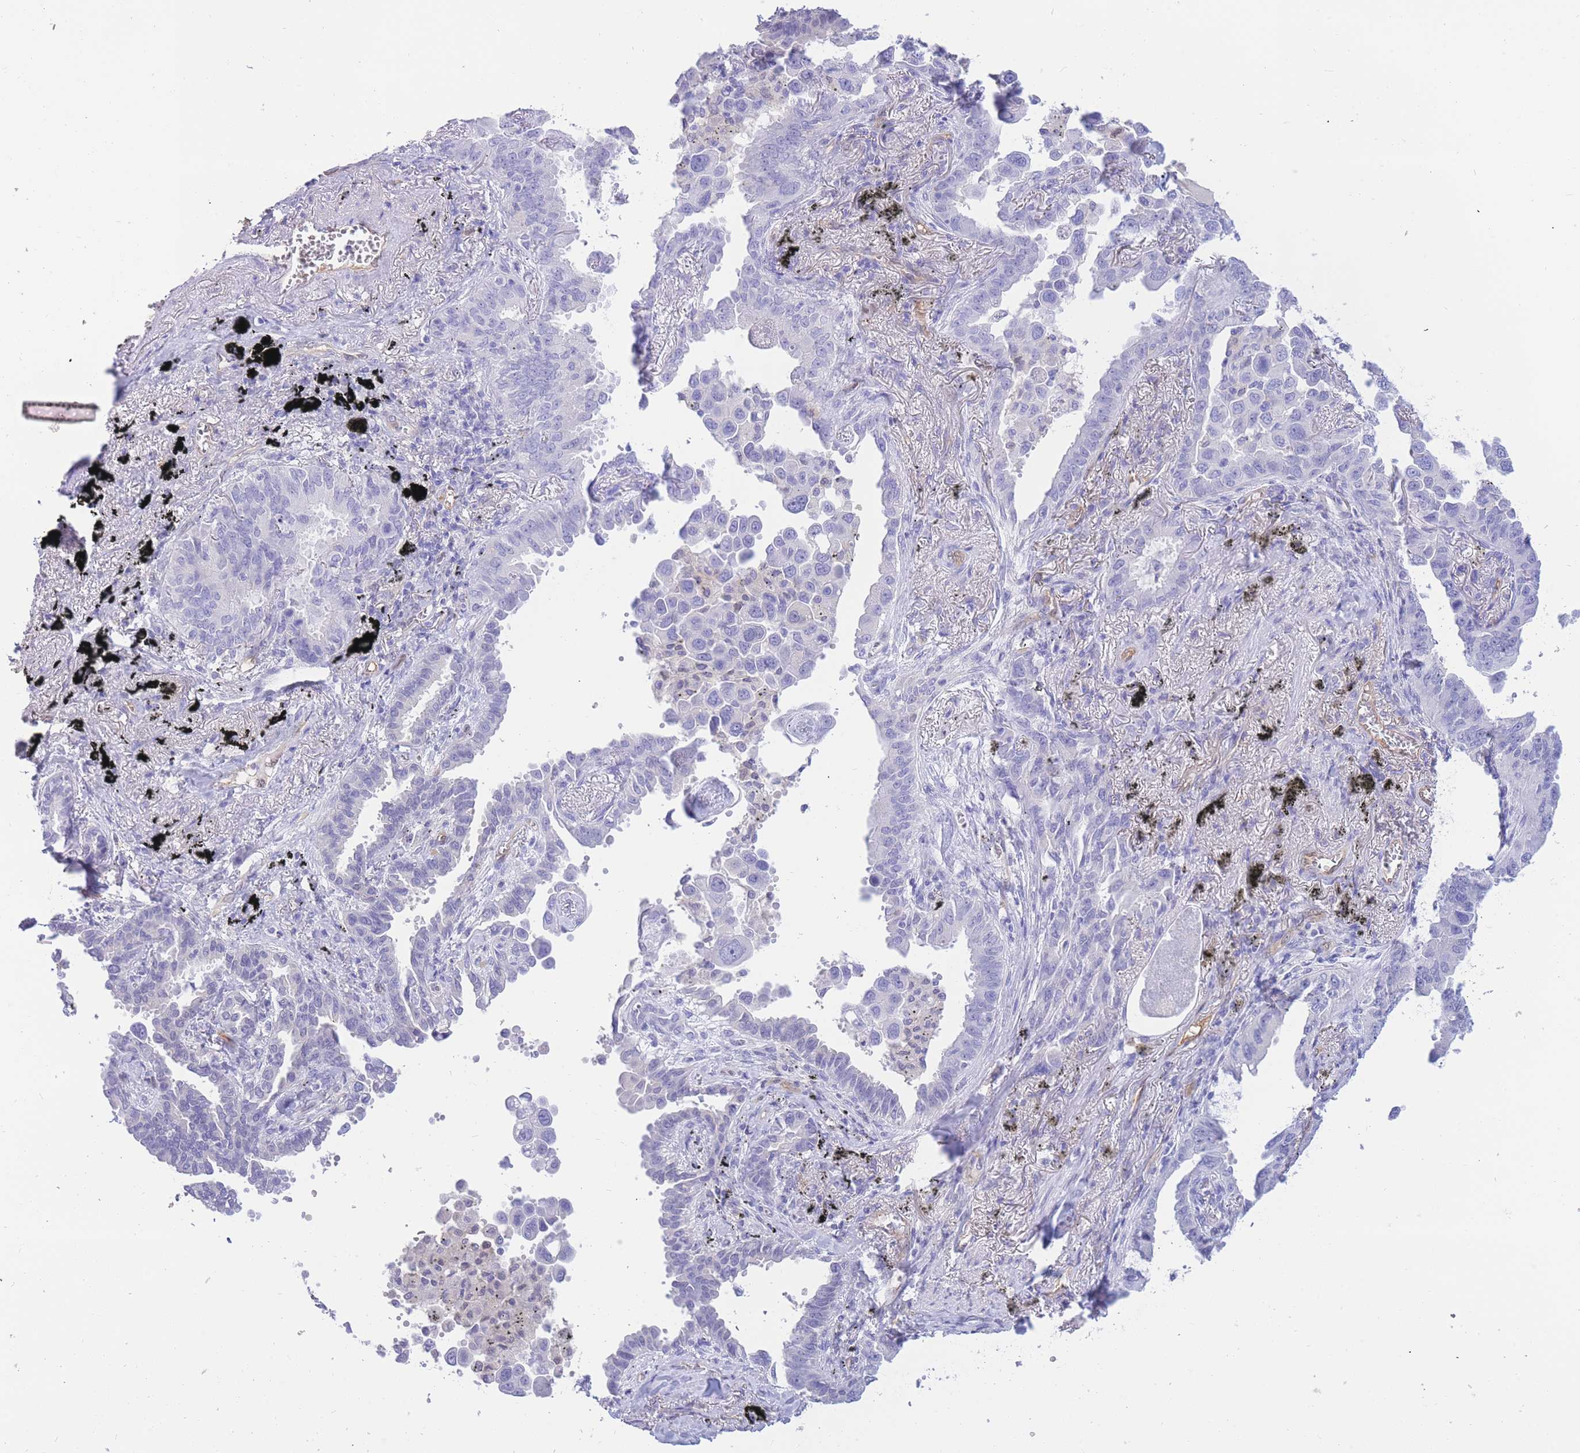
{"staining": {"intensity": "negative", "quantity": "none", "location": "none"}, "tissue": "lung cancer", "cell_type": "Tumor cells", "image_type": "cancer", "snomed": [{"axis": "morphology", "description": "Adenocarcinoma, NOS"}, {"axis": "topography", "description": "Lung"}], "caption": "Photomicrograph shows no significant protein expression in tumor cells of lung adenocarcinoma.", "gene": "SULT1A1", "patient": {"sex": "male", "age": 67}}